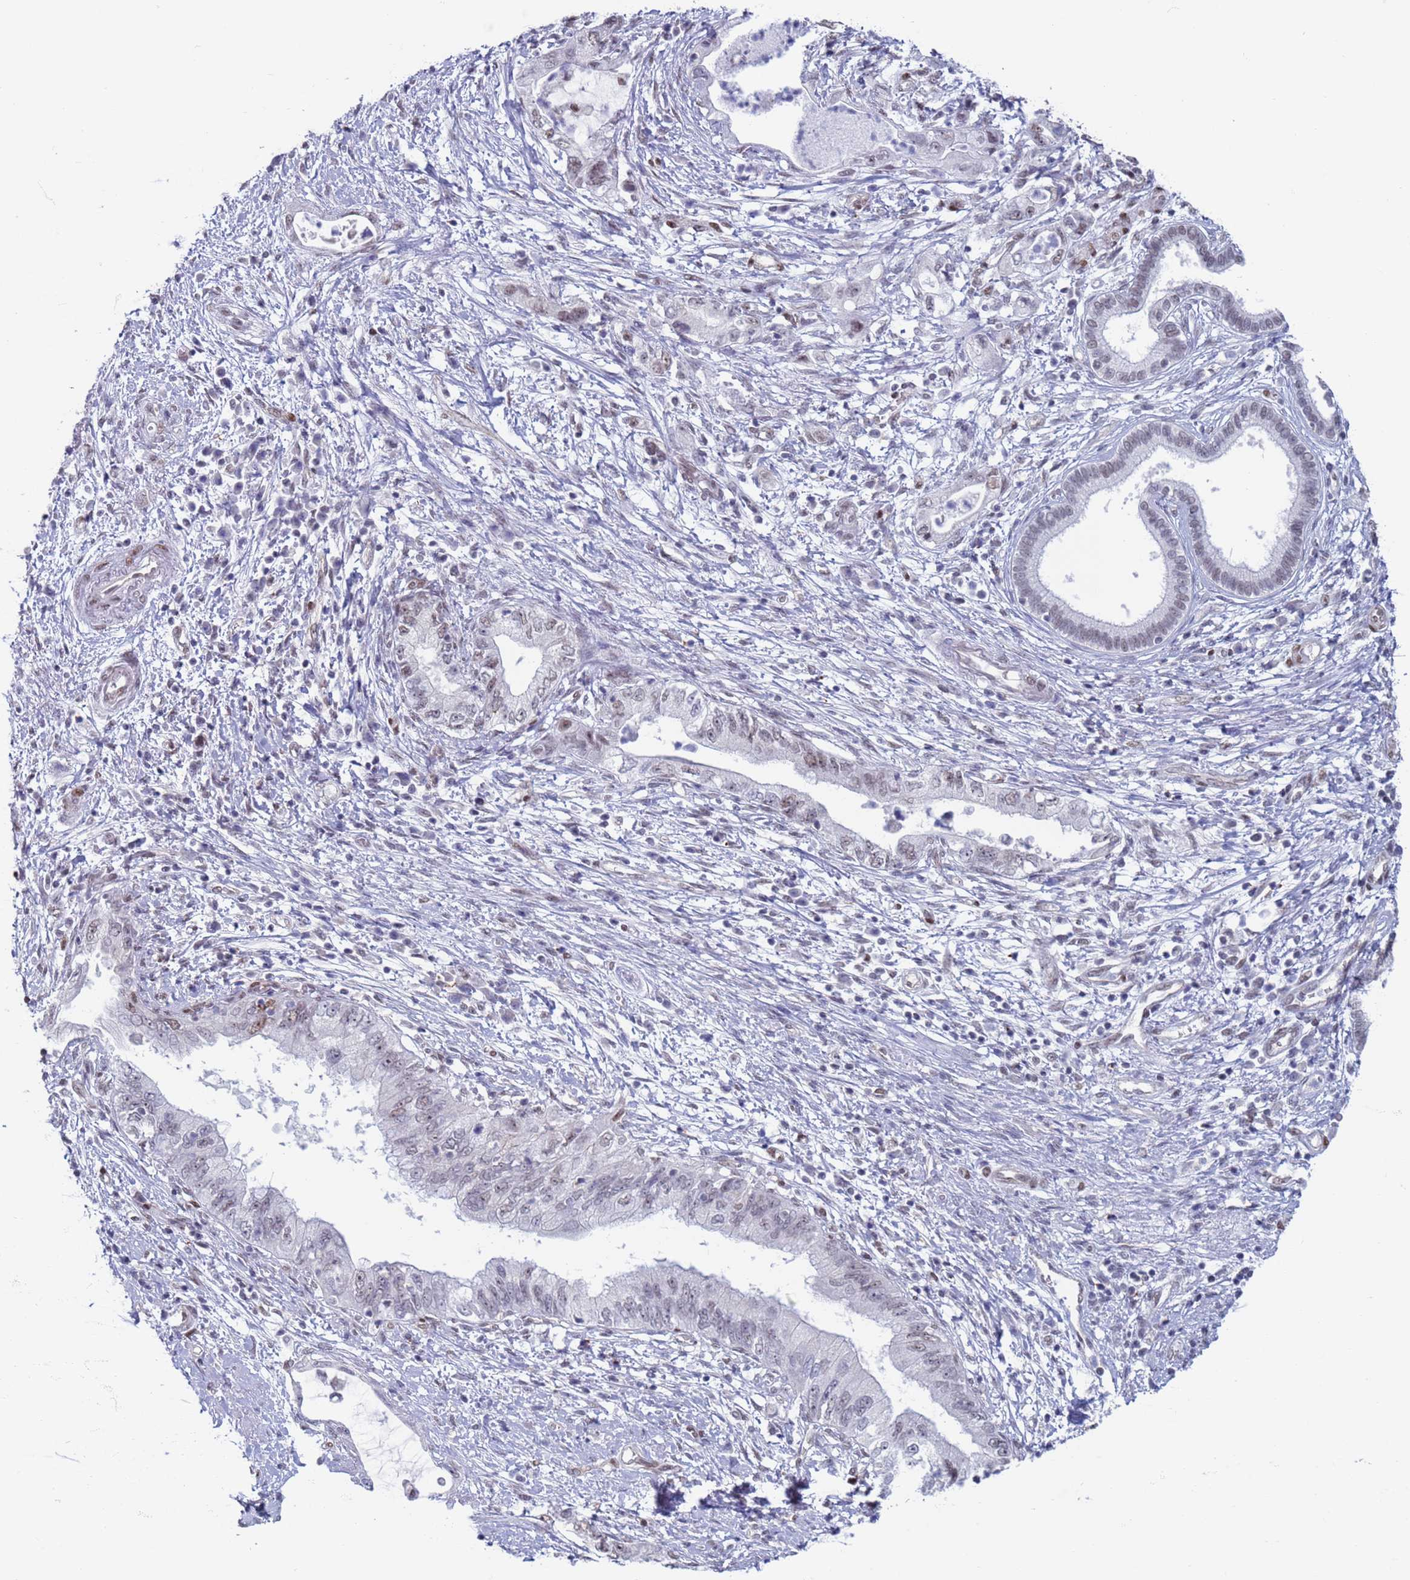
{"staining": {"intensity": "weak", "quantity": "25%-75%", "location": "nuclear"}, "tissue": "pancreatic cancer", "cell_type": "Tumor cells", "image_type": "cancer", "snomed": [{"axis": "morphology", "description": "Adenocarcinoma, NOS"}, {"axis": "topography", "description": "Pancreas"}], "caption": "Immunohistochemical staining of adenocarcinoma (pancreatic) exhibits low levels of weak nuclear staining in approximately 25%-75% of tumor cells. The staining was performed using DAB, with brown indicating positive protein expression. Nuclei are stained blue with hematoxylin.", "gene": "SAE1", "patient": {"sex": "female", "age": 73}}